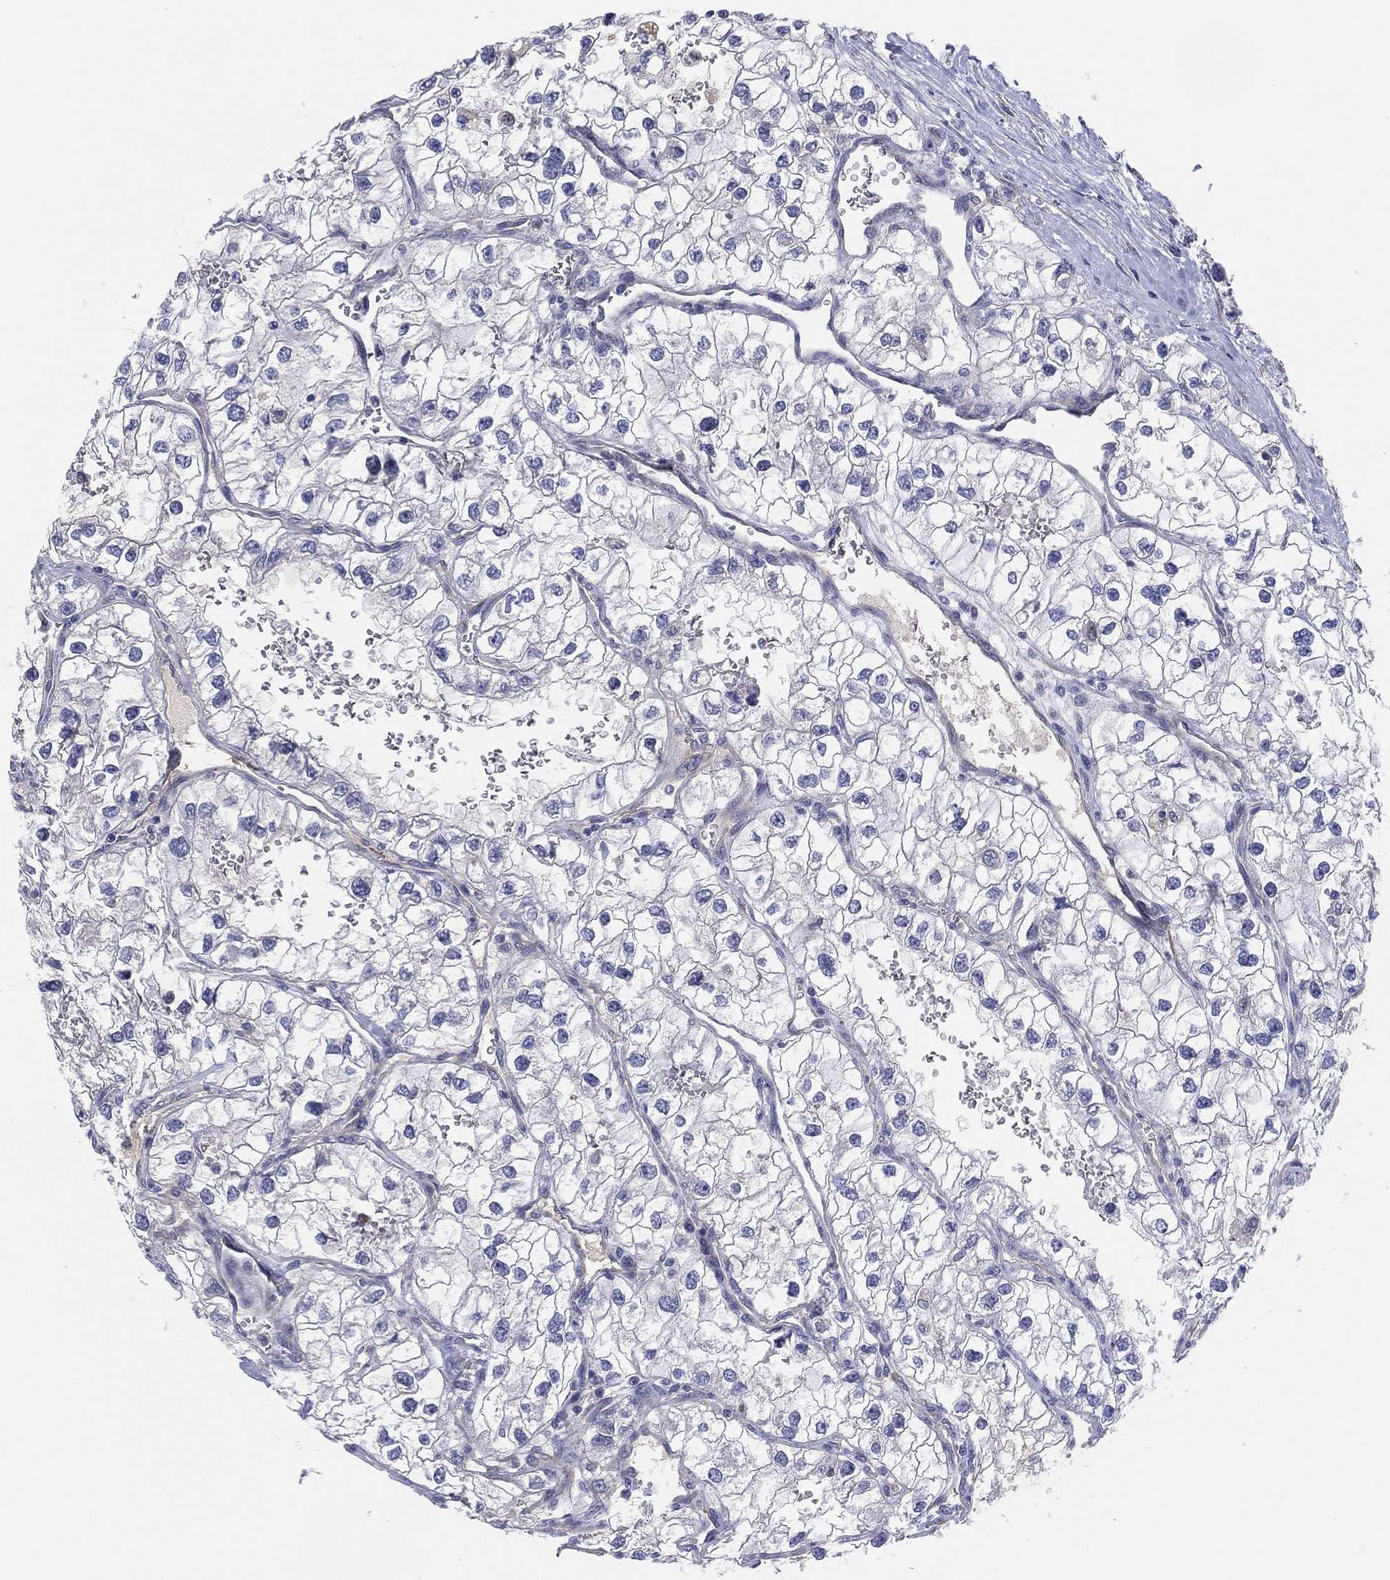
{"staining": {"intensity": "negative", "quantity": "none", "location": "none"}, "tissue": "renal cancer", "cell_type": "Tumor cells", "image_type": "cancer", "snomed": [{"axis": "morphology", "description": "Adenocarcinoma, NOS"}, {"axis": "topography", "description": "Kidney"}], "caption": "Tumor cells show no significant positivity in renal cancer (adenocarcinoma).", "gene": "MLF1", "patient": {"sex": "male", "age": 59}}